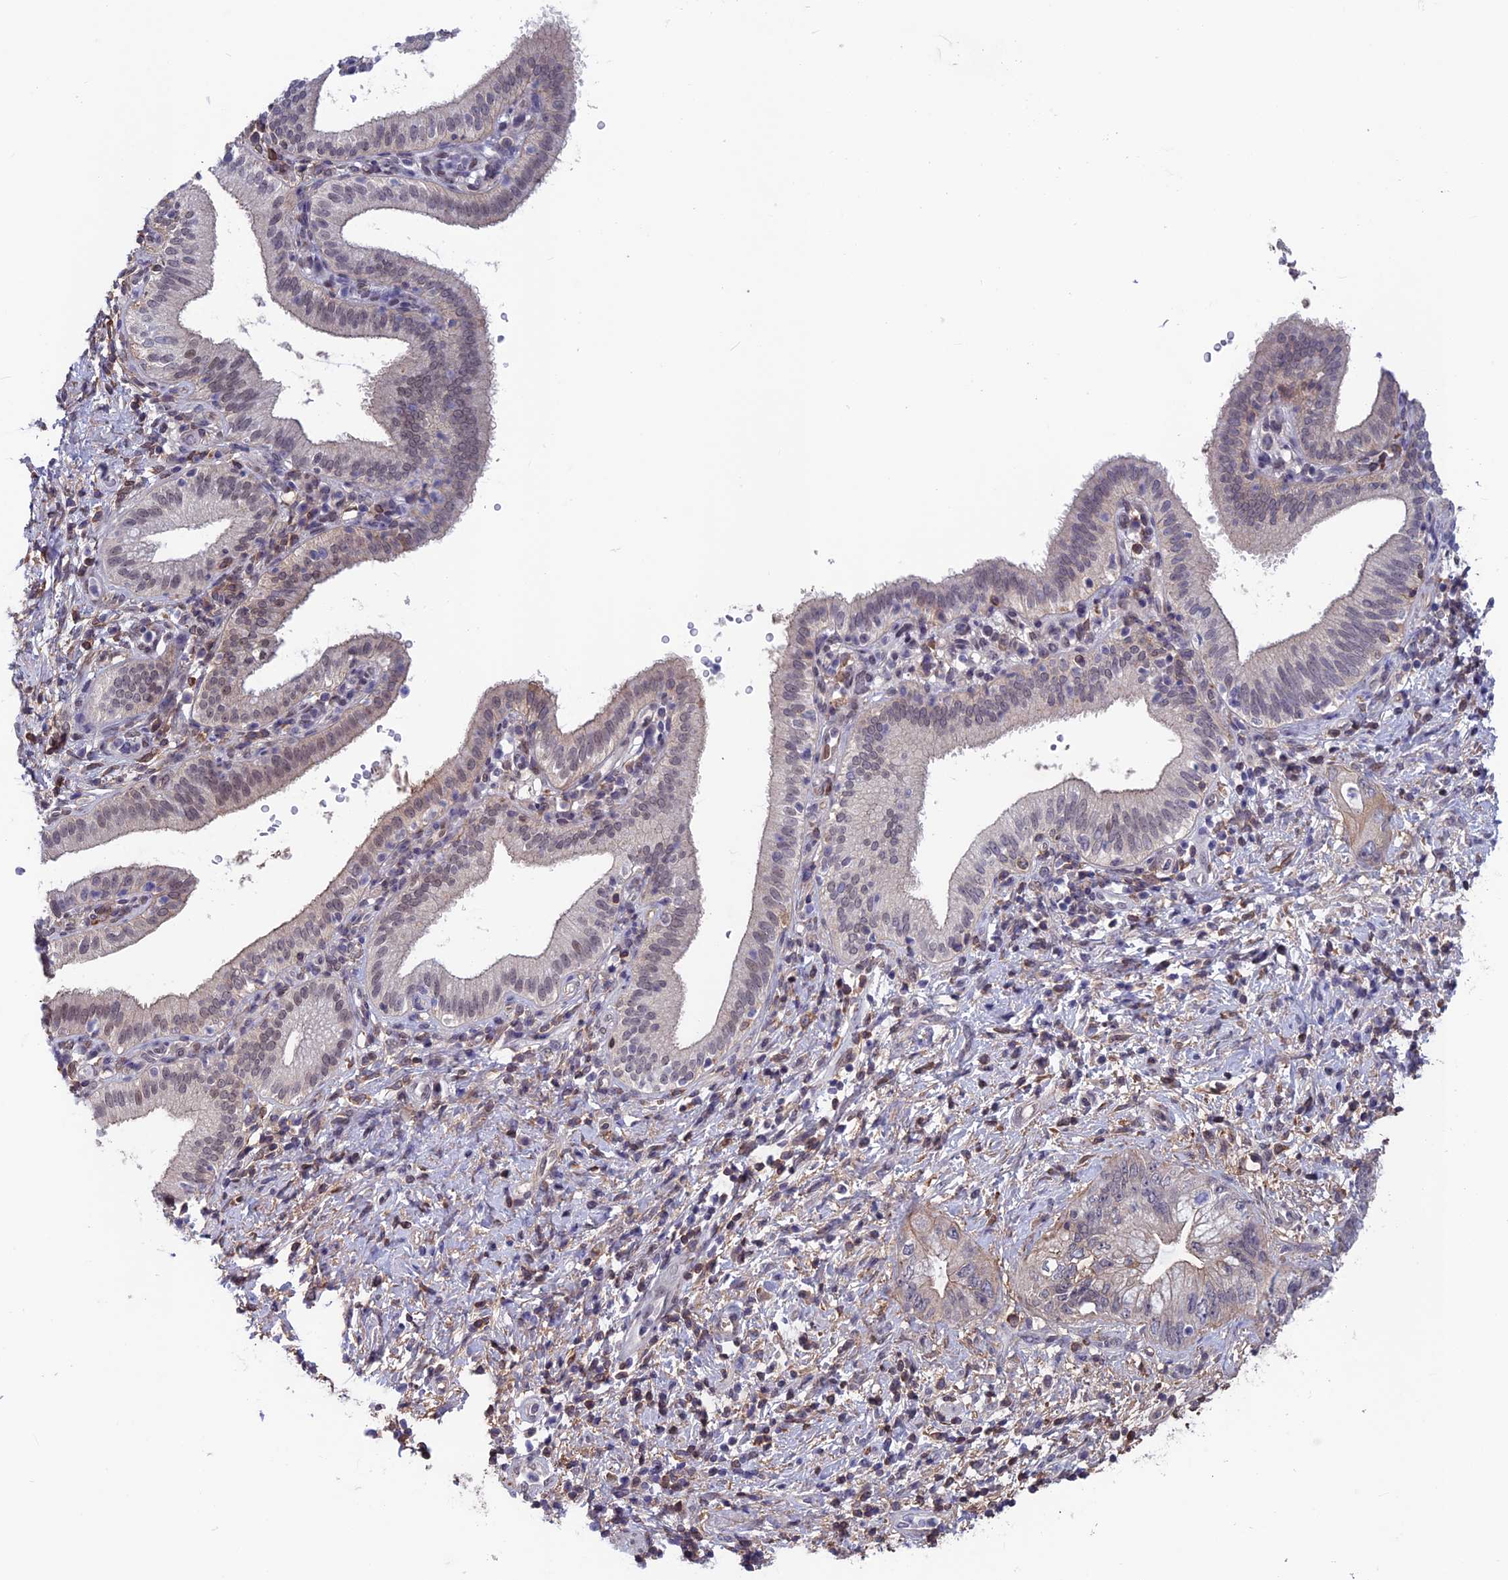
{"staining": {"intensity": "moderate", "quantity": "<25%", "location": "cytoplasmic/membranous"}, "tissue": "pancreatic cancer", "cell_type": "Tumor cells", "image_type": "cancer", "snomed": [{"axis": "morphology", "description": "Adenocarcinoma, NOS"}, {"axis": "topography", "description": "Pancreas"}], "caption": "An immunohistochemistry image of tumor tissue is shown. Protein staining in brown highlights moderate cytoplasmic/membranous positivity in pancreatic cancer within tumor cells.", "gene": "FKBPL", "patient": {"sex": "female", "age": 73}}